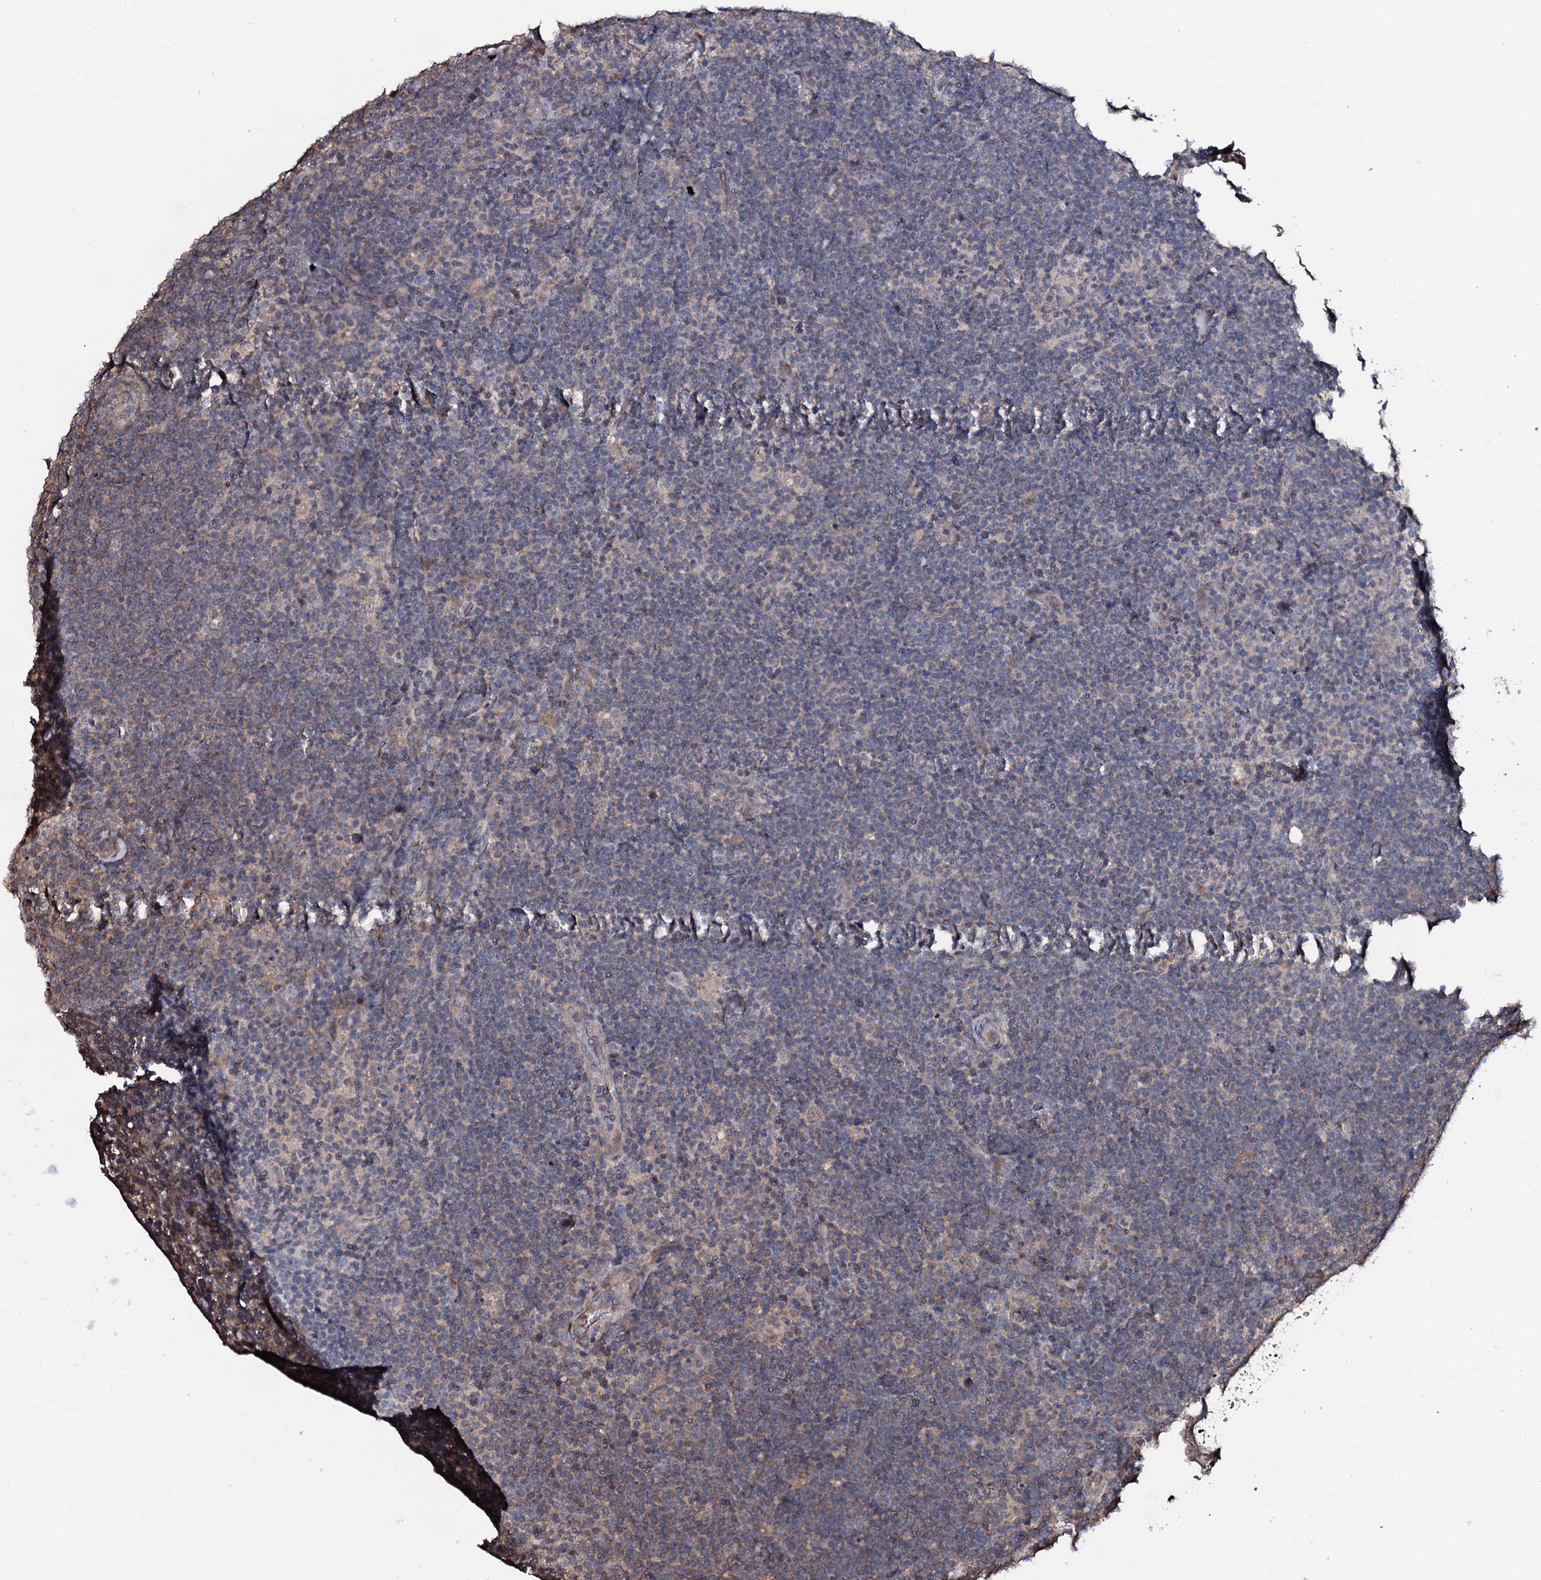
{"staining": {"intensity": "negative", "quantity": "none", "location": "none"}, "tissue": "lymphoma", "cell_type": "Tumor cells", "image_type": "cancer", "snomed": [{"axis": "morphology", "description": "Hodgkin's disease, NOS"}, {"axis": "topography", "description": "Lymph node"}], "caption": "Immunohistochemical staining of human lymphoma demonstrates no significant positivity in tumor cells.", "gene": "COG6", "patient": {"sex": "female", "age": 57}}